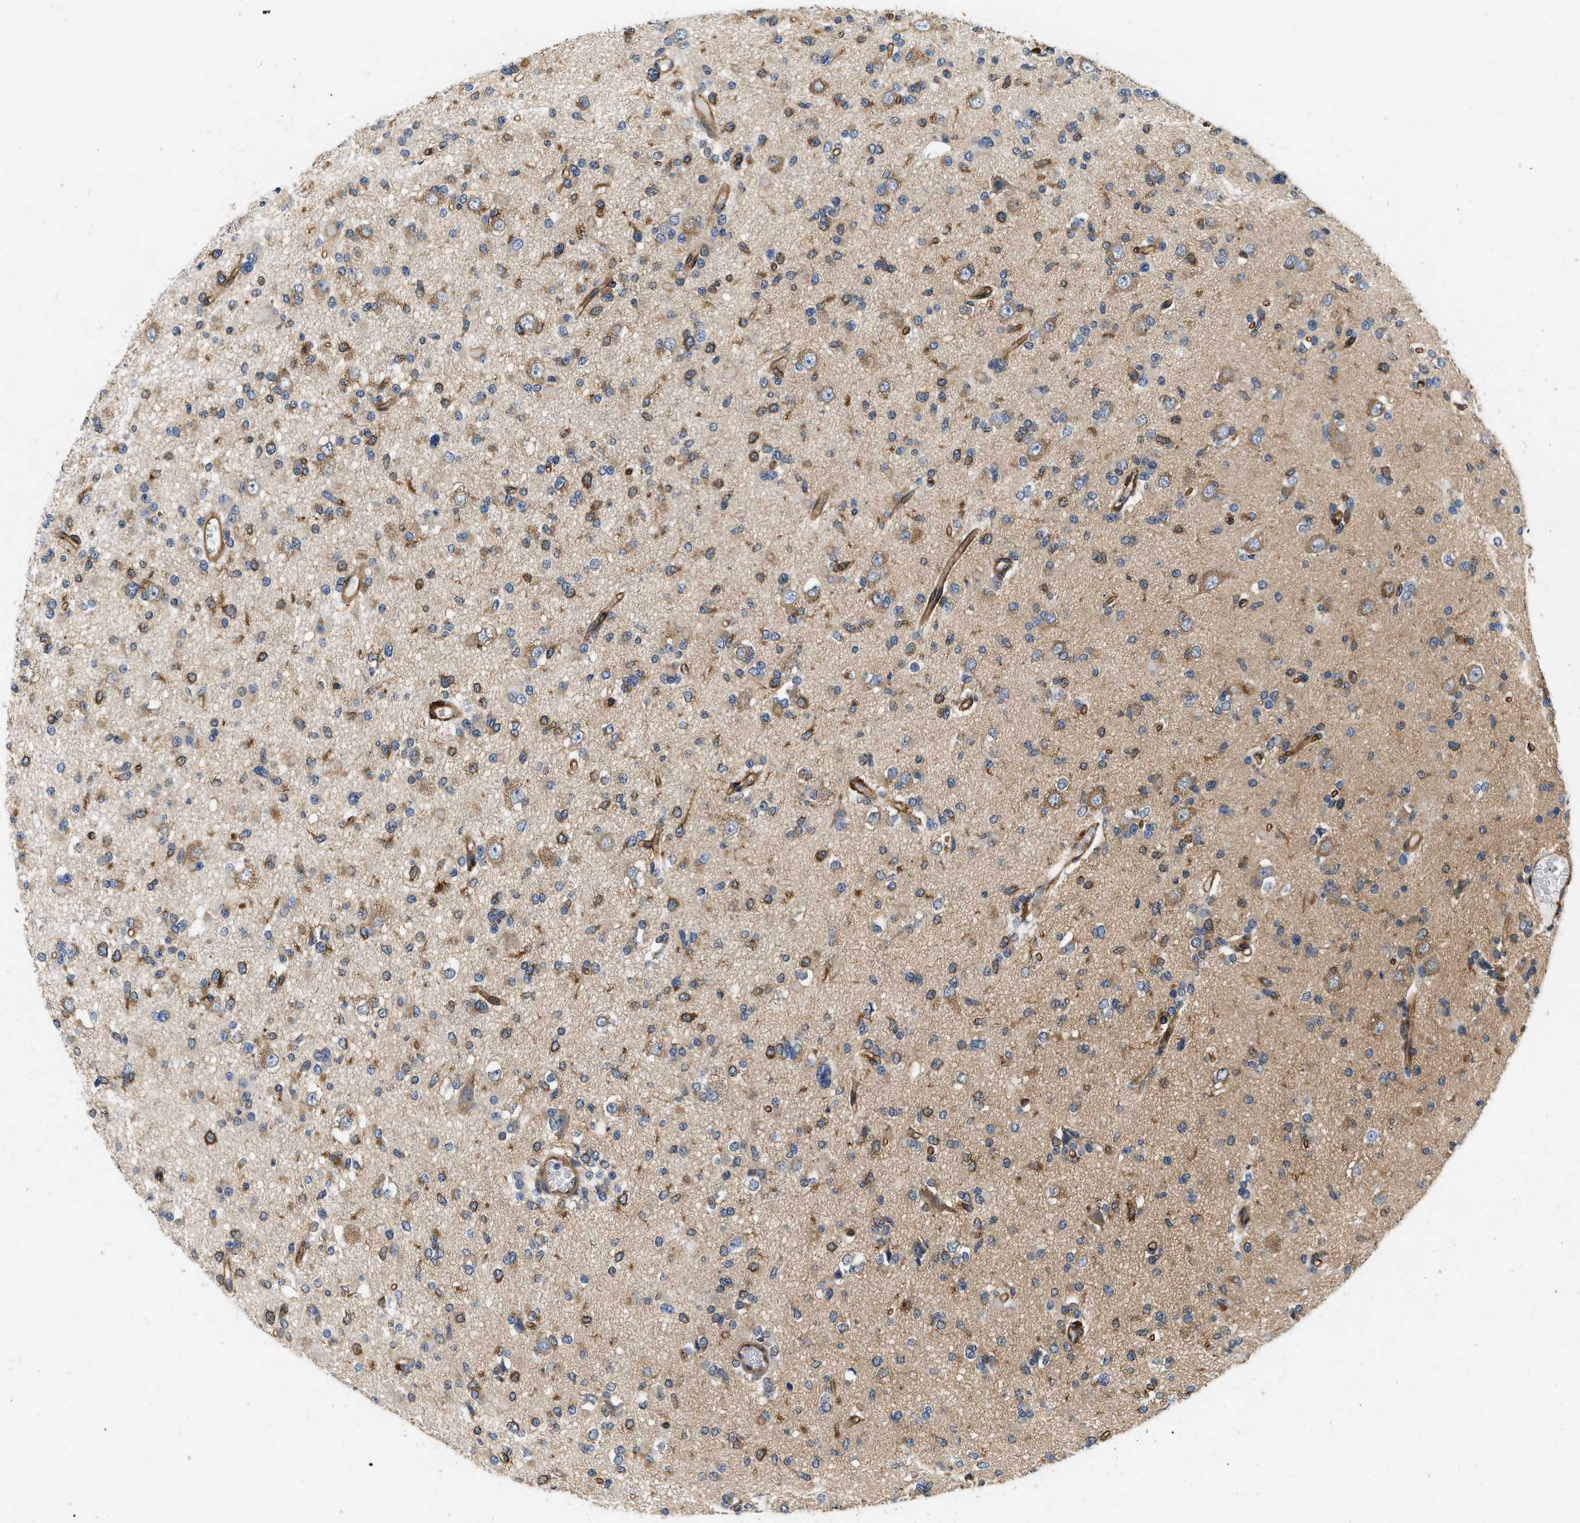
{"staining": {"intensity": "moderate", "quantity": "25%-75%", "location": "cytoplasmic/membranous"}, "tissue": "glioma", "cell_type": "Tumor cells", "image_type": "cancer", "snomed": [{"axis": "morphology", "description": "Glioma, malignant, Low grade"}, {"axis": "topography", "description": "Brain"}], "caption": "Human low-grade glioma (malignant) stained for a protein (brown) exhibits moderate cytoplasmic/membranous positive expression in approximately 25%-75% of tumor cells.", "gene": "RAPH1", "patient": {"sex": "female", "age": 22}}